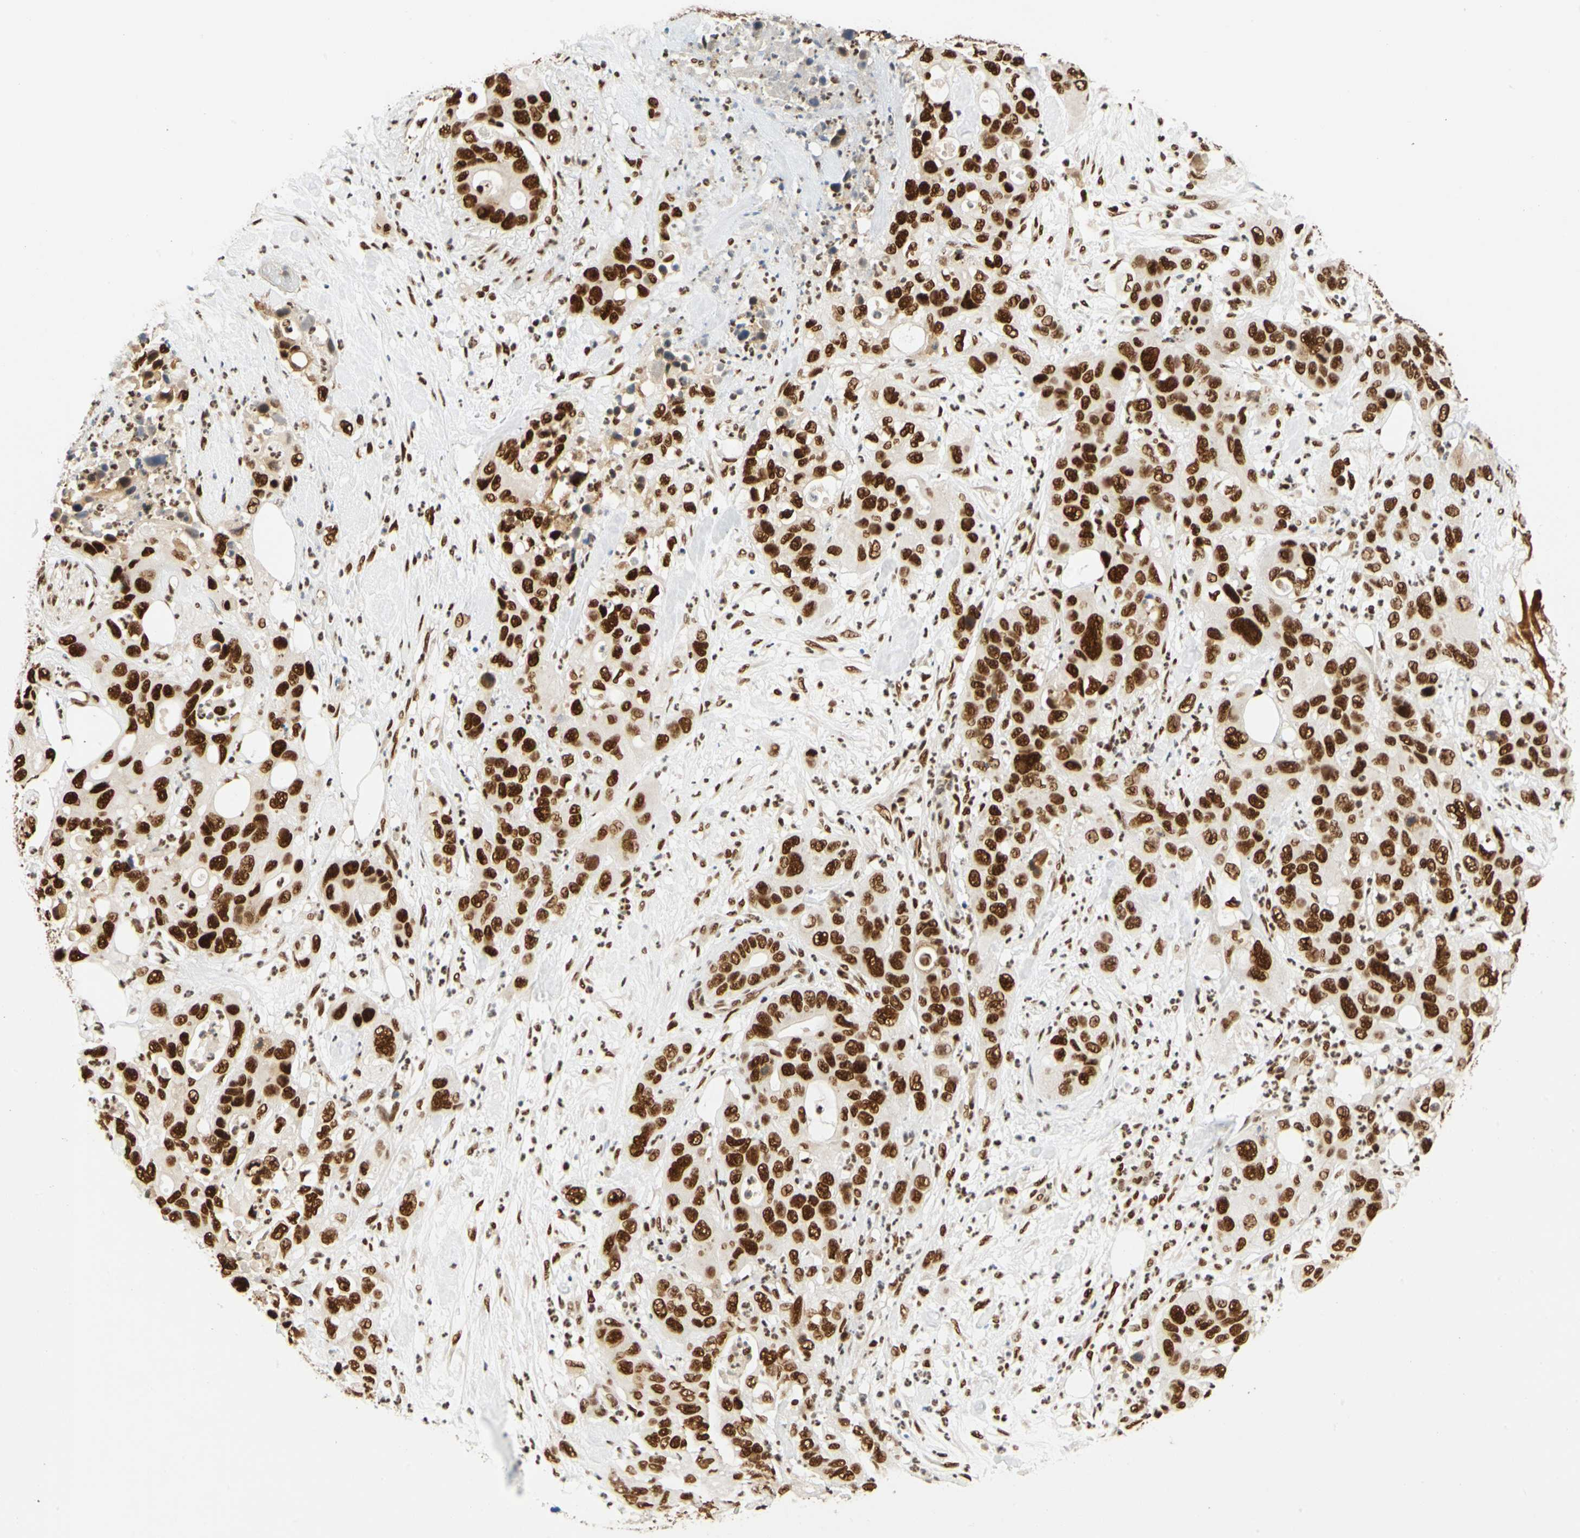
{"staining": {"intensity": "strong", "quantity": ">75%", "location": "nuclear"}, "tissue": "pancreatic cancer", "cell_type": "Tumor cells", "image_type": "cancer", "snomed": [{"axis": "morphology", "description": "Adenocarcinoma, NOS"}, {"axis": "topography", "description": "Pancreas"}], "caption": "Pancreatic cancer (adenocarcinoma) stained for a protein (brown) exhibits strong nuclear positive expression in approximately >75% of tumor cells.", "gene": "CDK12", "patient": {"sex": "female", "age": 71}}